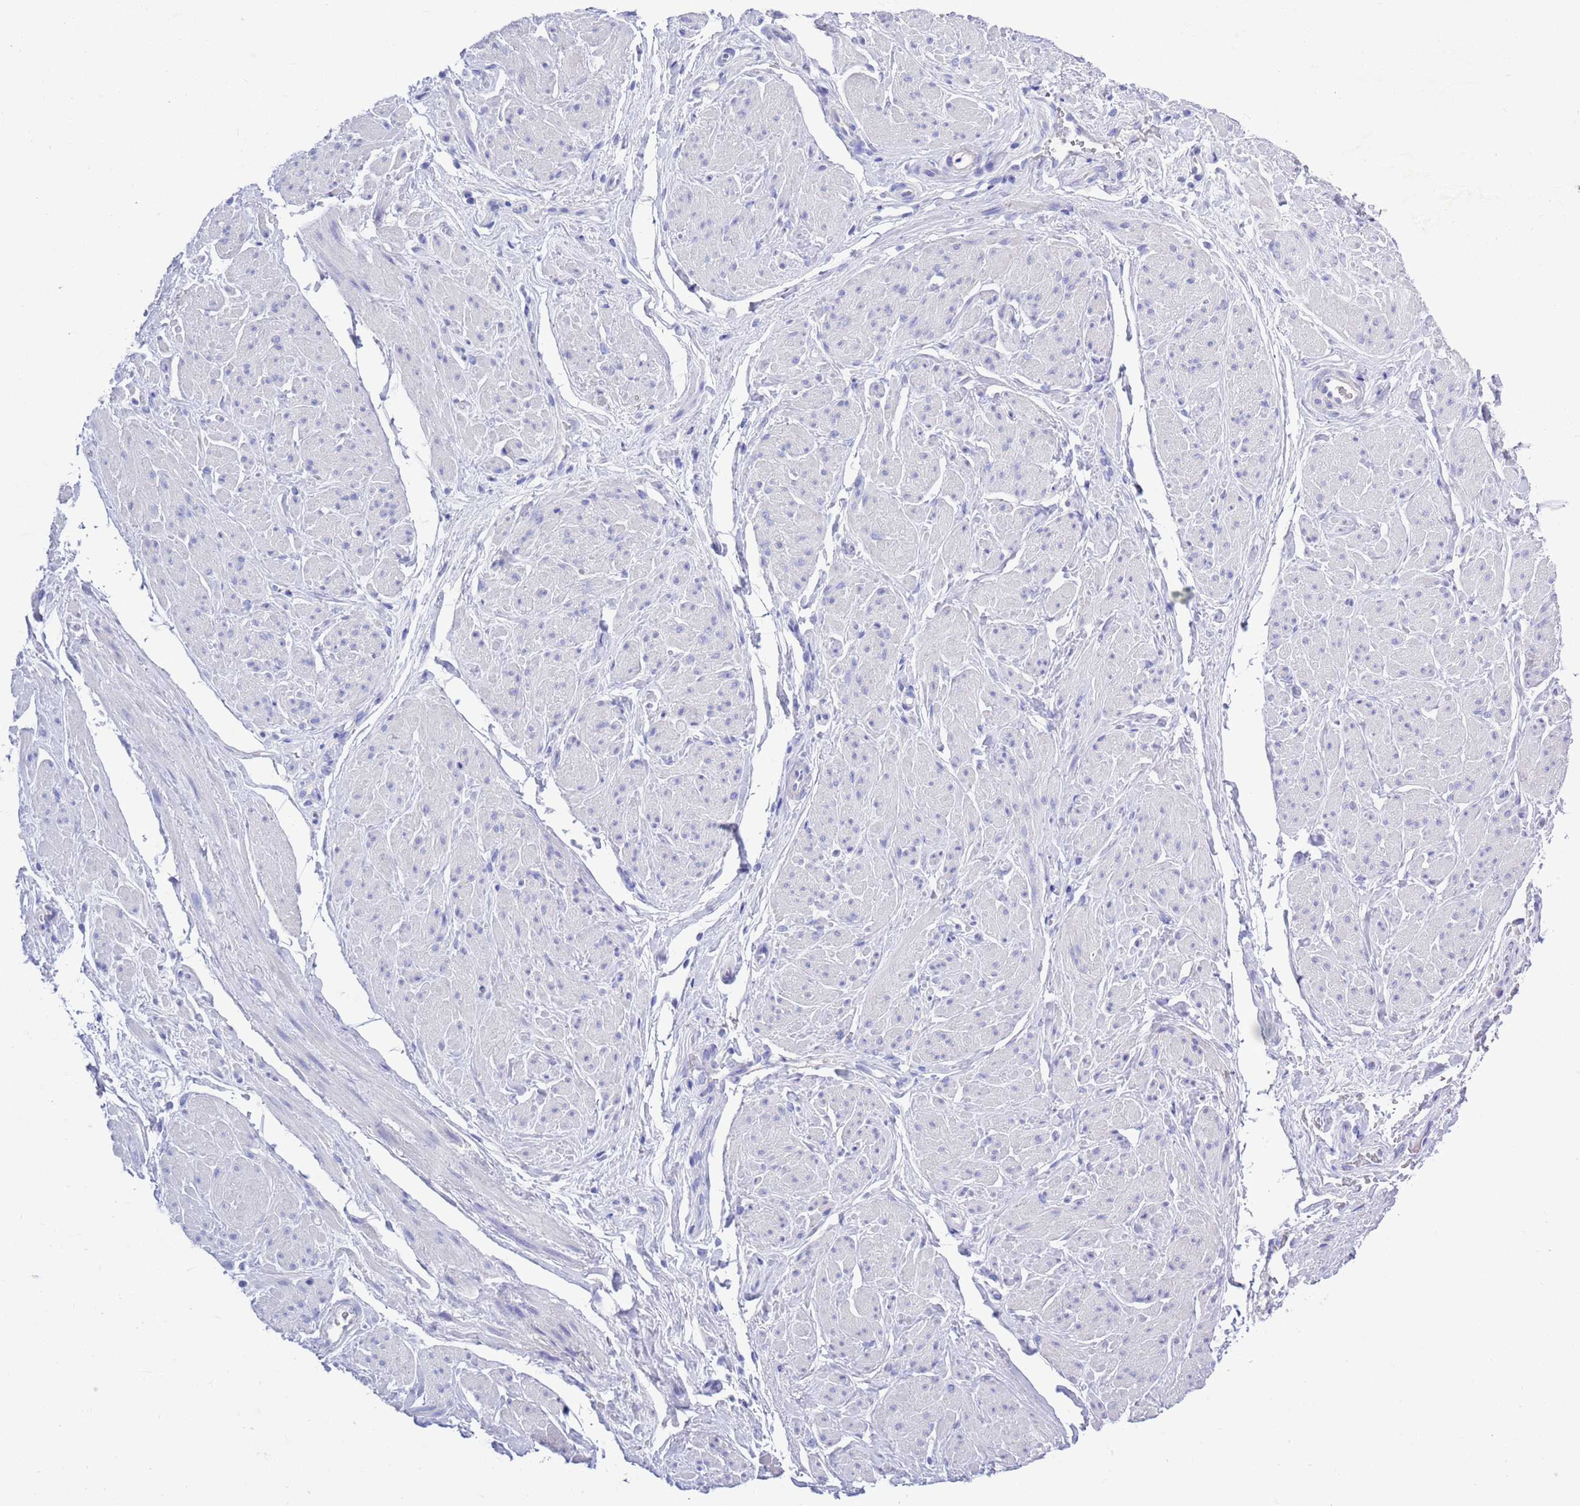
{"staining": {"intensity": "negative", "quantity": "none", "location": "none"}, "tissue": "smooth muscle", "cell_type": "Smooth muscle cells", "image_type": "normal", "snomed": [{"axis": "morphology", "description": "Normal tissue, NOS"}, {"axis": "topography", "description": "Smooth muscle"}, {"axis": "topography", "description": "Peripheral nerve tissue"}], "caption": "Immunohistochemical staining of unremarkable smooth muscle displays no significant staining in smooth muscle cells.", "gene": "MTMR2", "patient": {"sex": "male", "age": 69}}